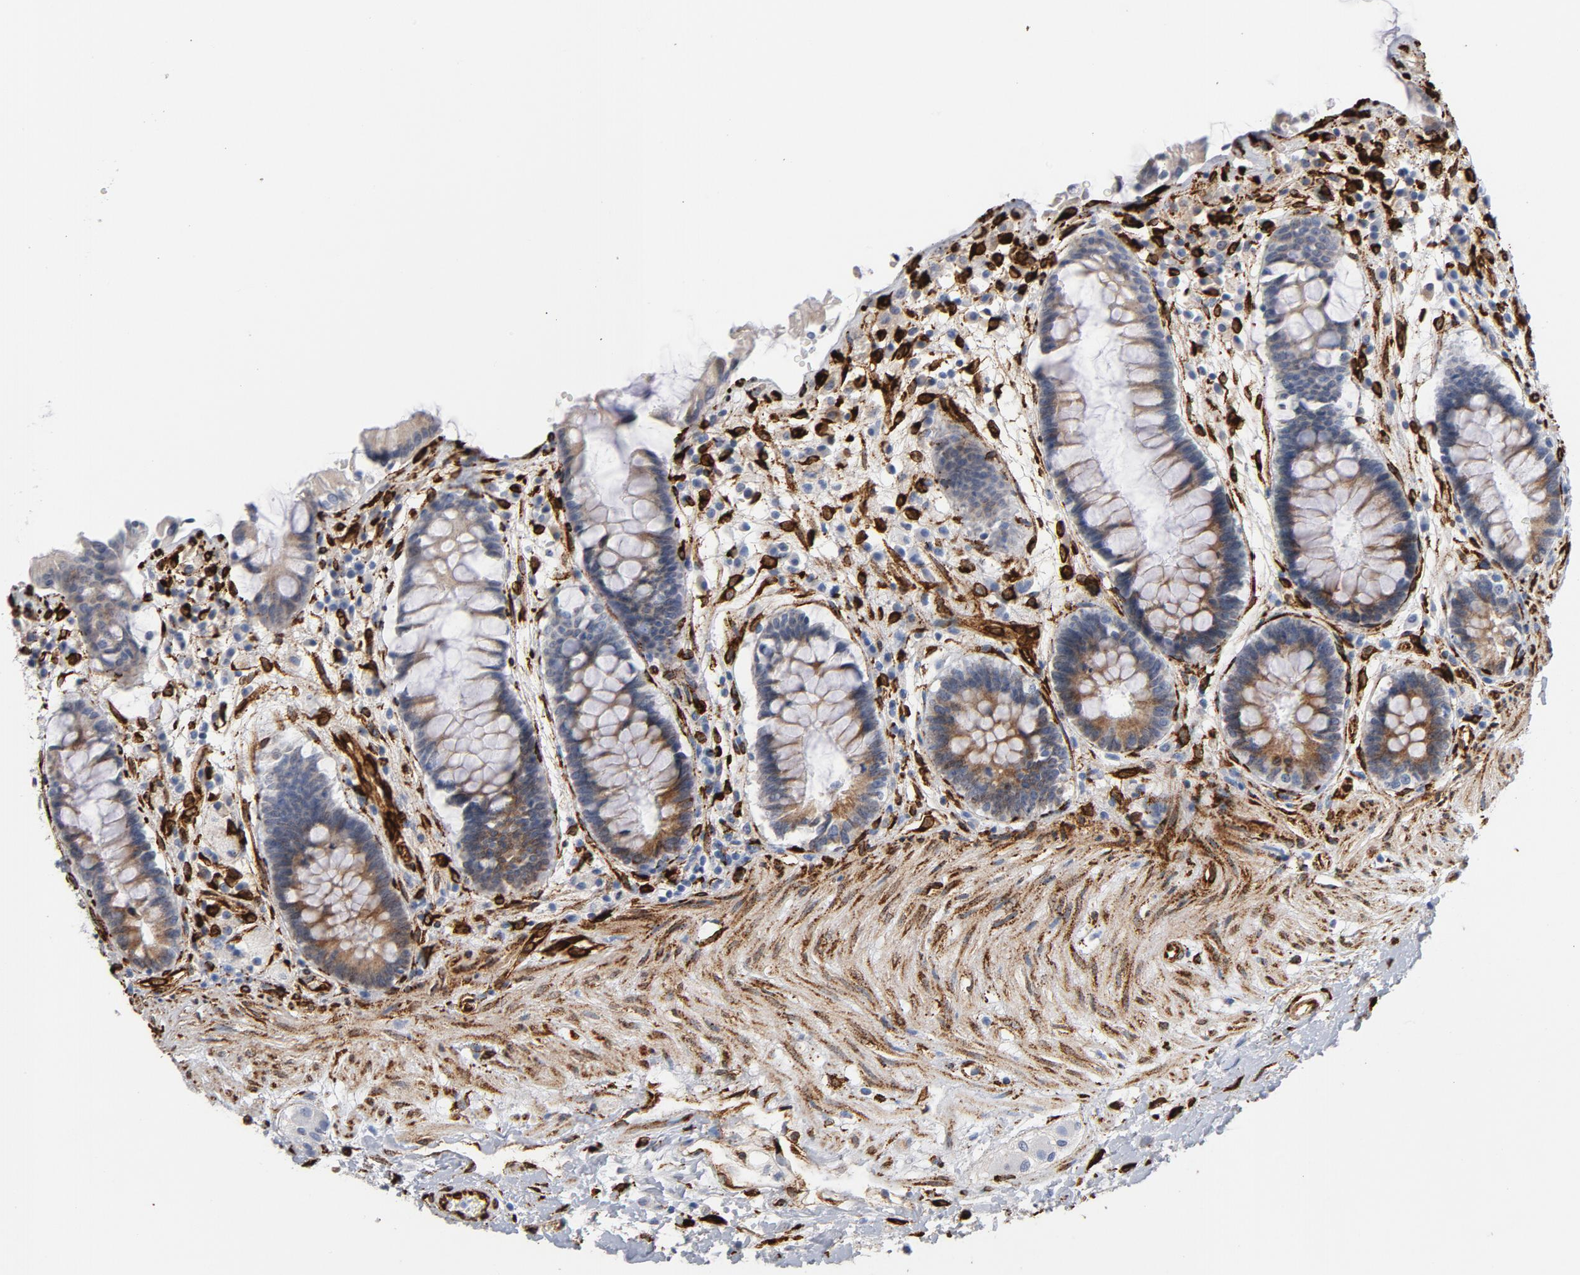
{"staining": {"intensity": "negative", "quantity": "none", "location": "none"}, "tissue": "rectum", "cell_type": "Glandular cells", "image_type": "normal", "snomed": [{"axis": "morphology", "description": "Normal tissue, NOS"}, {"axis": "topography", "description": "Rectum"}], "caption": "The histopathology image shows no staining of glandular cells in benign rectum.", "gene": "SERPINH1", "patient": {"sex": "female", "age": 46}}